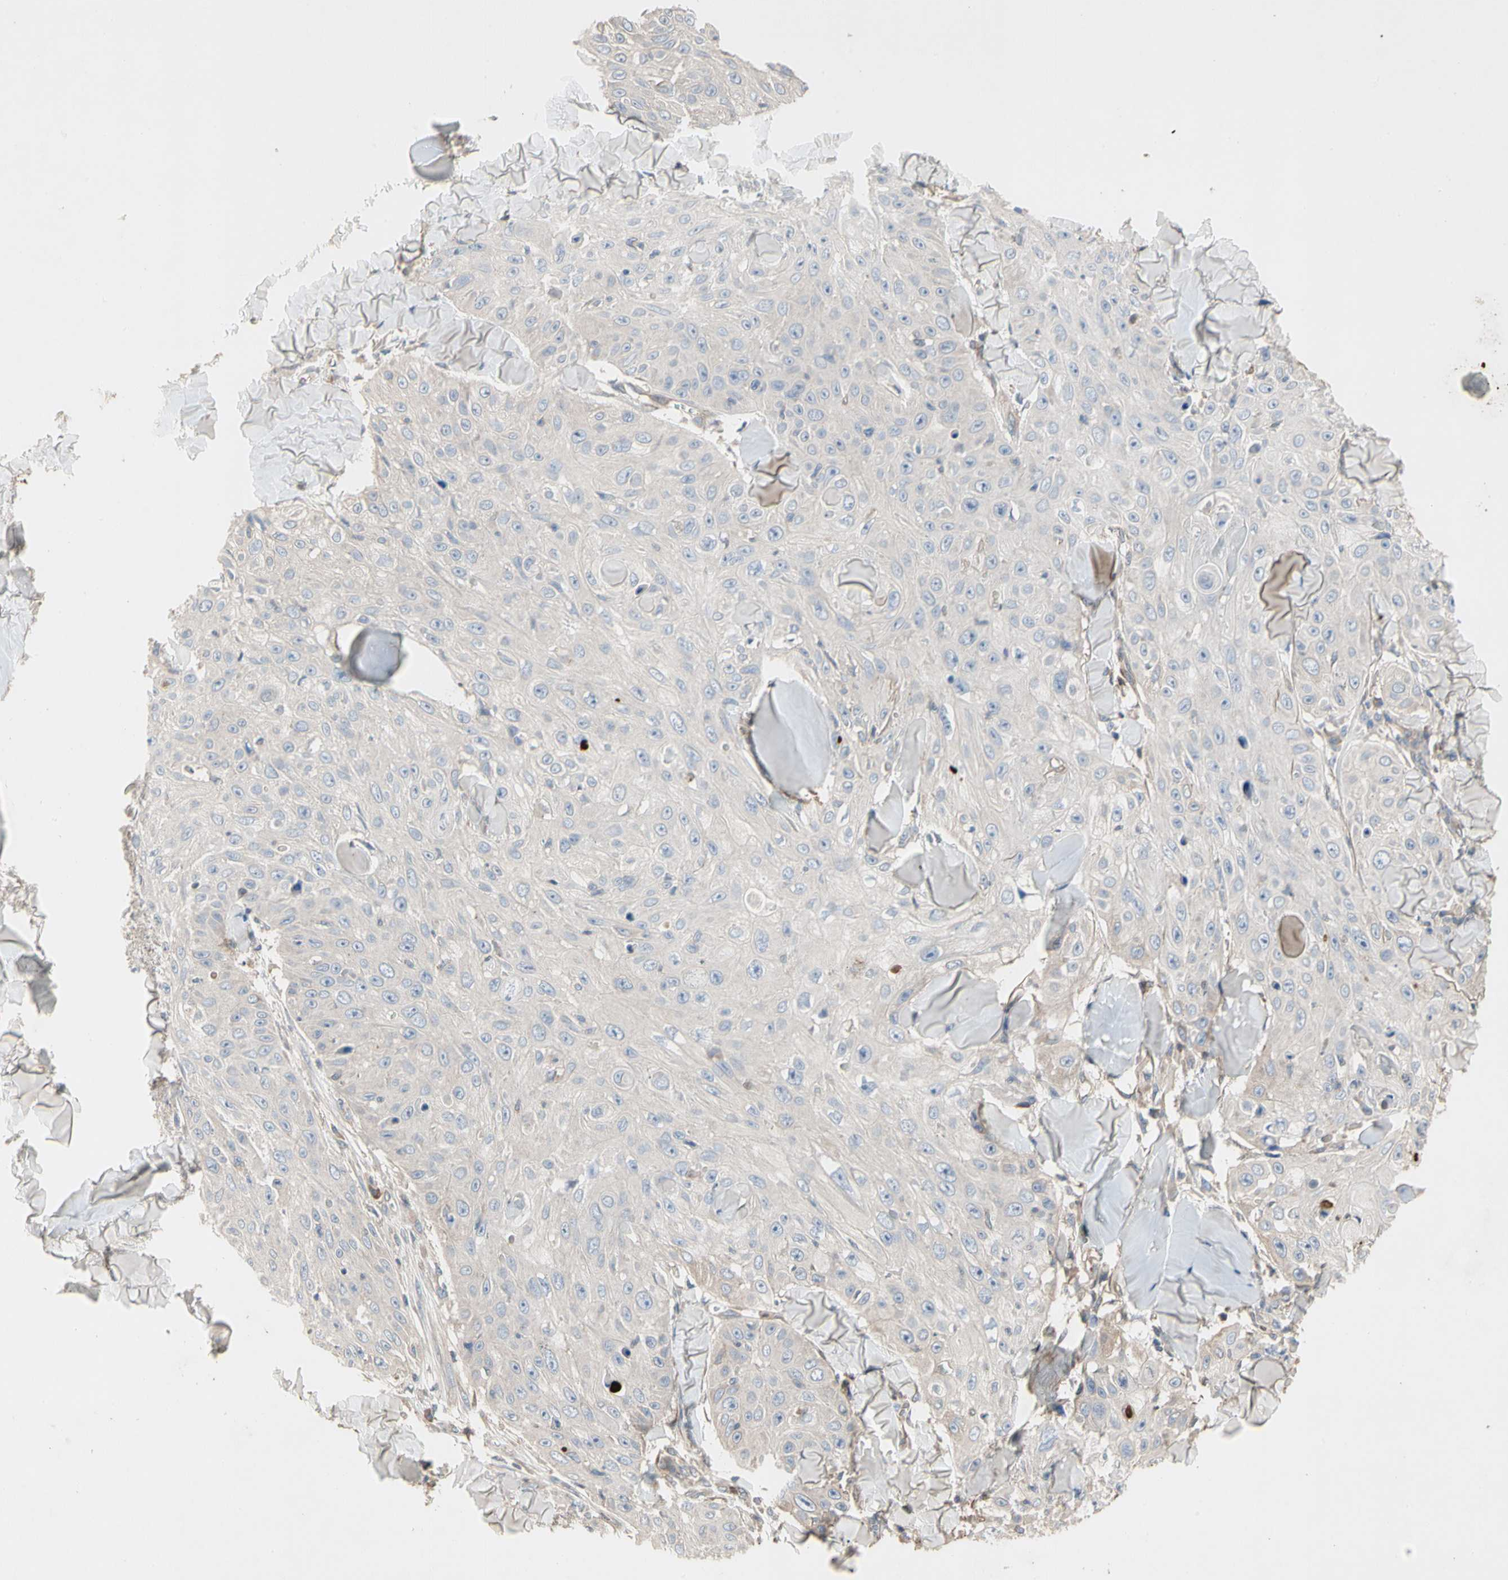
{"staining": {"intensity": "negative", "quantity": "none", "location": "none"}, "tissue": "skin cancer", "cell_type": "Tumor cells", "image_type": "cancer", "snomed": [{"axis": "morphology", "description": "Squamous cell carcinoma, NOS"}, {"axis": "topography", "description": "Skin"}], "caption": "The photomicrograph displays no significant staining in tumor cells of skin squamous cell carcinoma. (DAB (3,3'-diaminobenzidine) immunohistochemistry, high magnification).", "gene": "CRTAC1", "patient": {"sex": "male", "age": 86}}